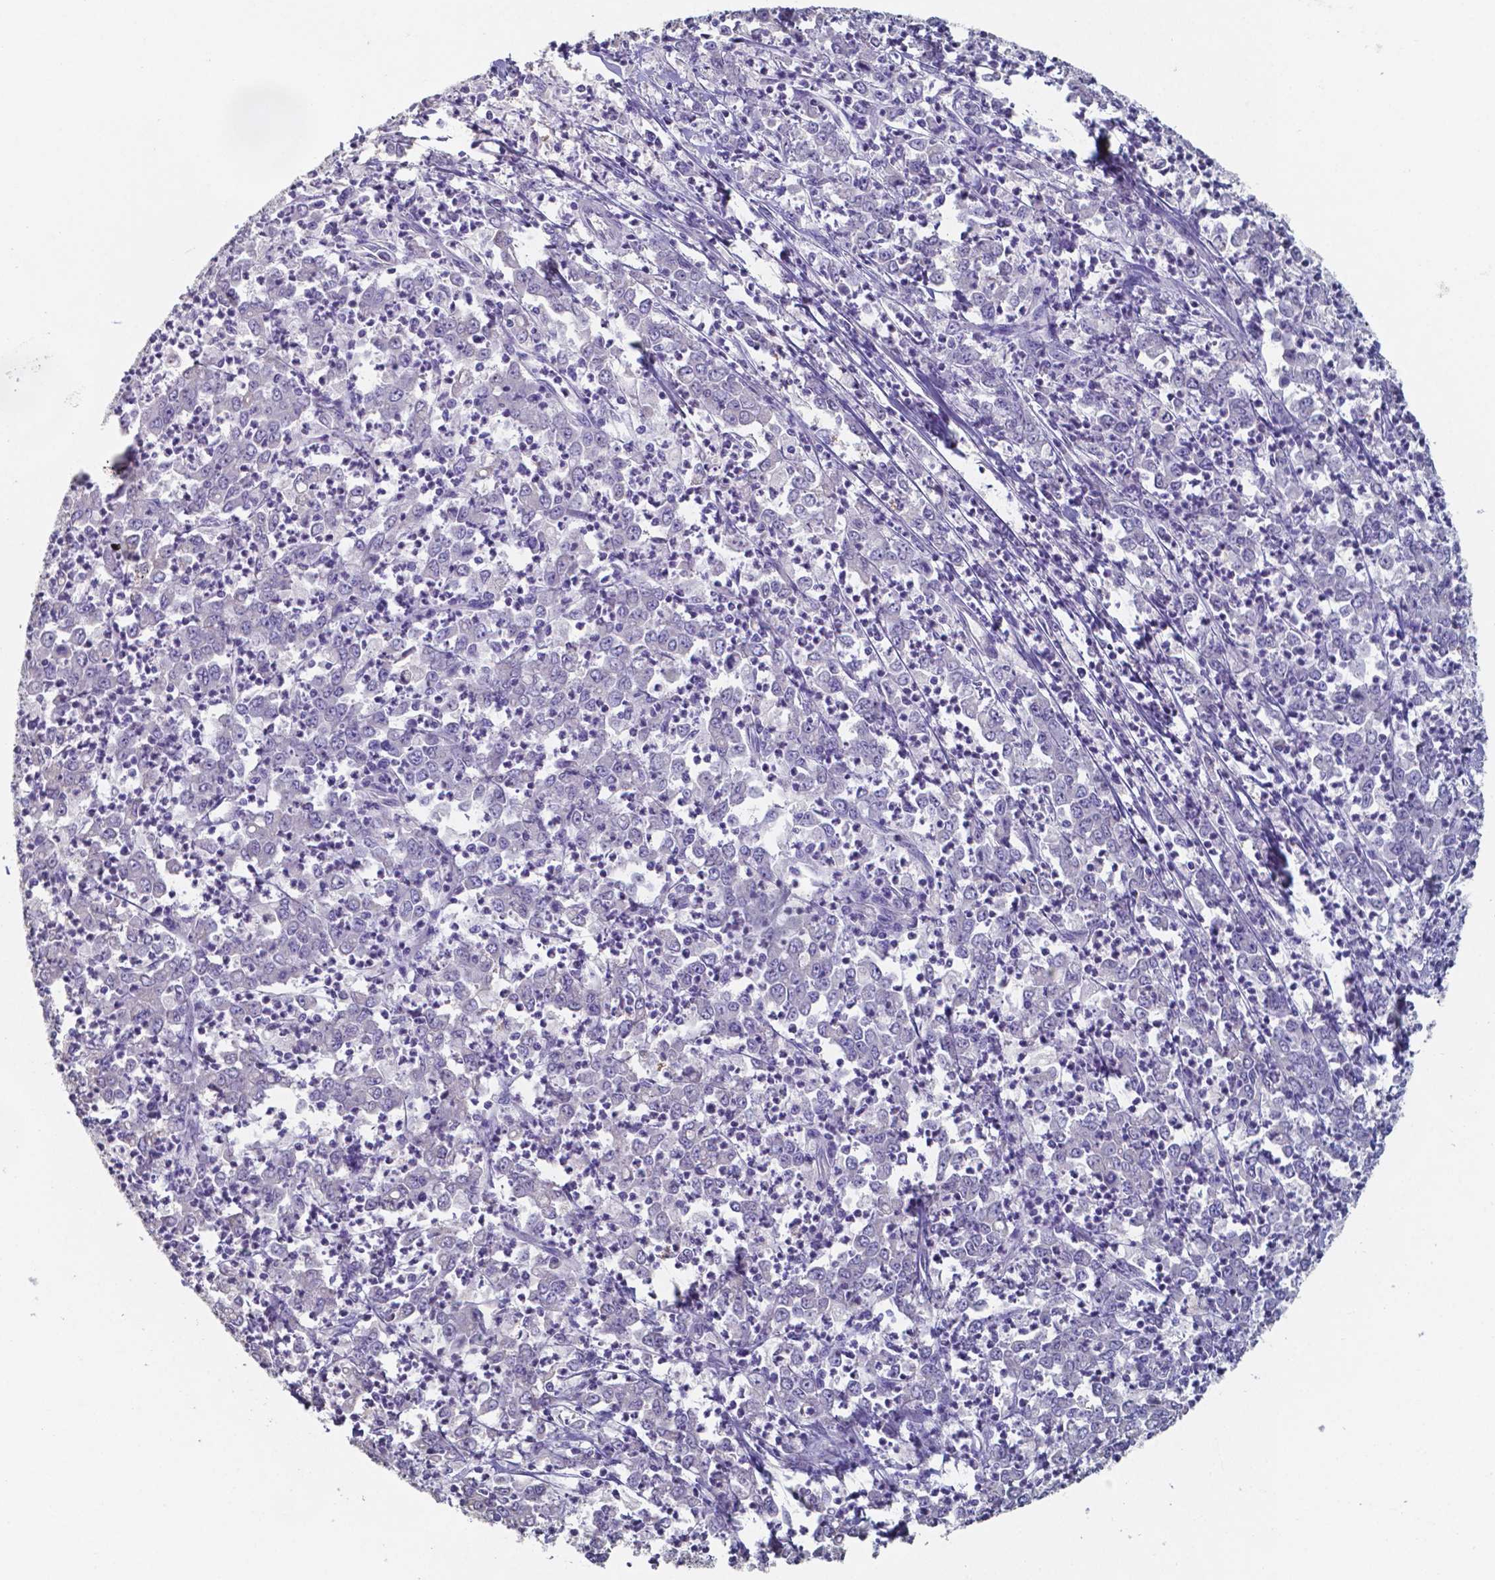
{"staining": {"intensity": "negative", "quantity": "none", "location": "none"}, "tissue": "stomach cancer", "cell_type": "Tumor cells", "image_type": "cancer", "snomed": [{"axis": "morphology", "description": "Adenocarcinoma, NOS"}, {"axis": "topography", "description": "Stomach, lower"}], "caption": "This is an IHC histopathology image of human stomach adenocarcinoma. There is no positivity in tumor cells.", "gene": "FOXJ1", "patient": {"sex": "female", "age": 71}}